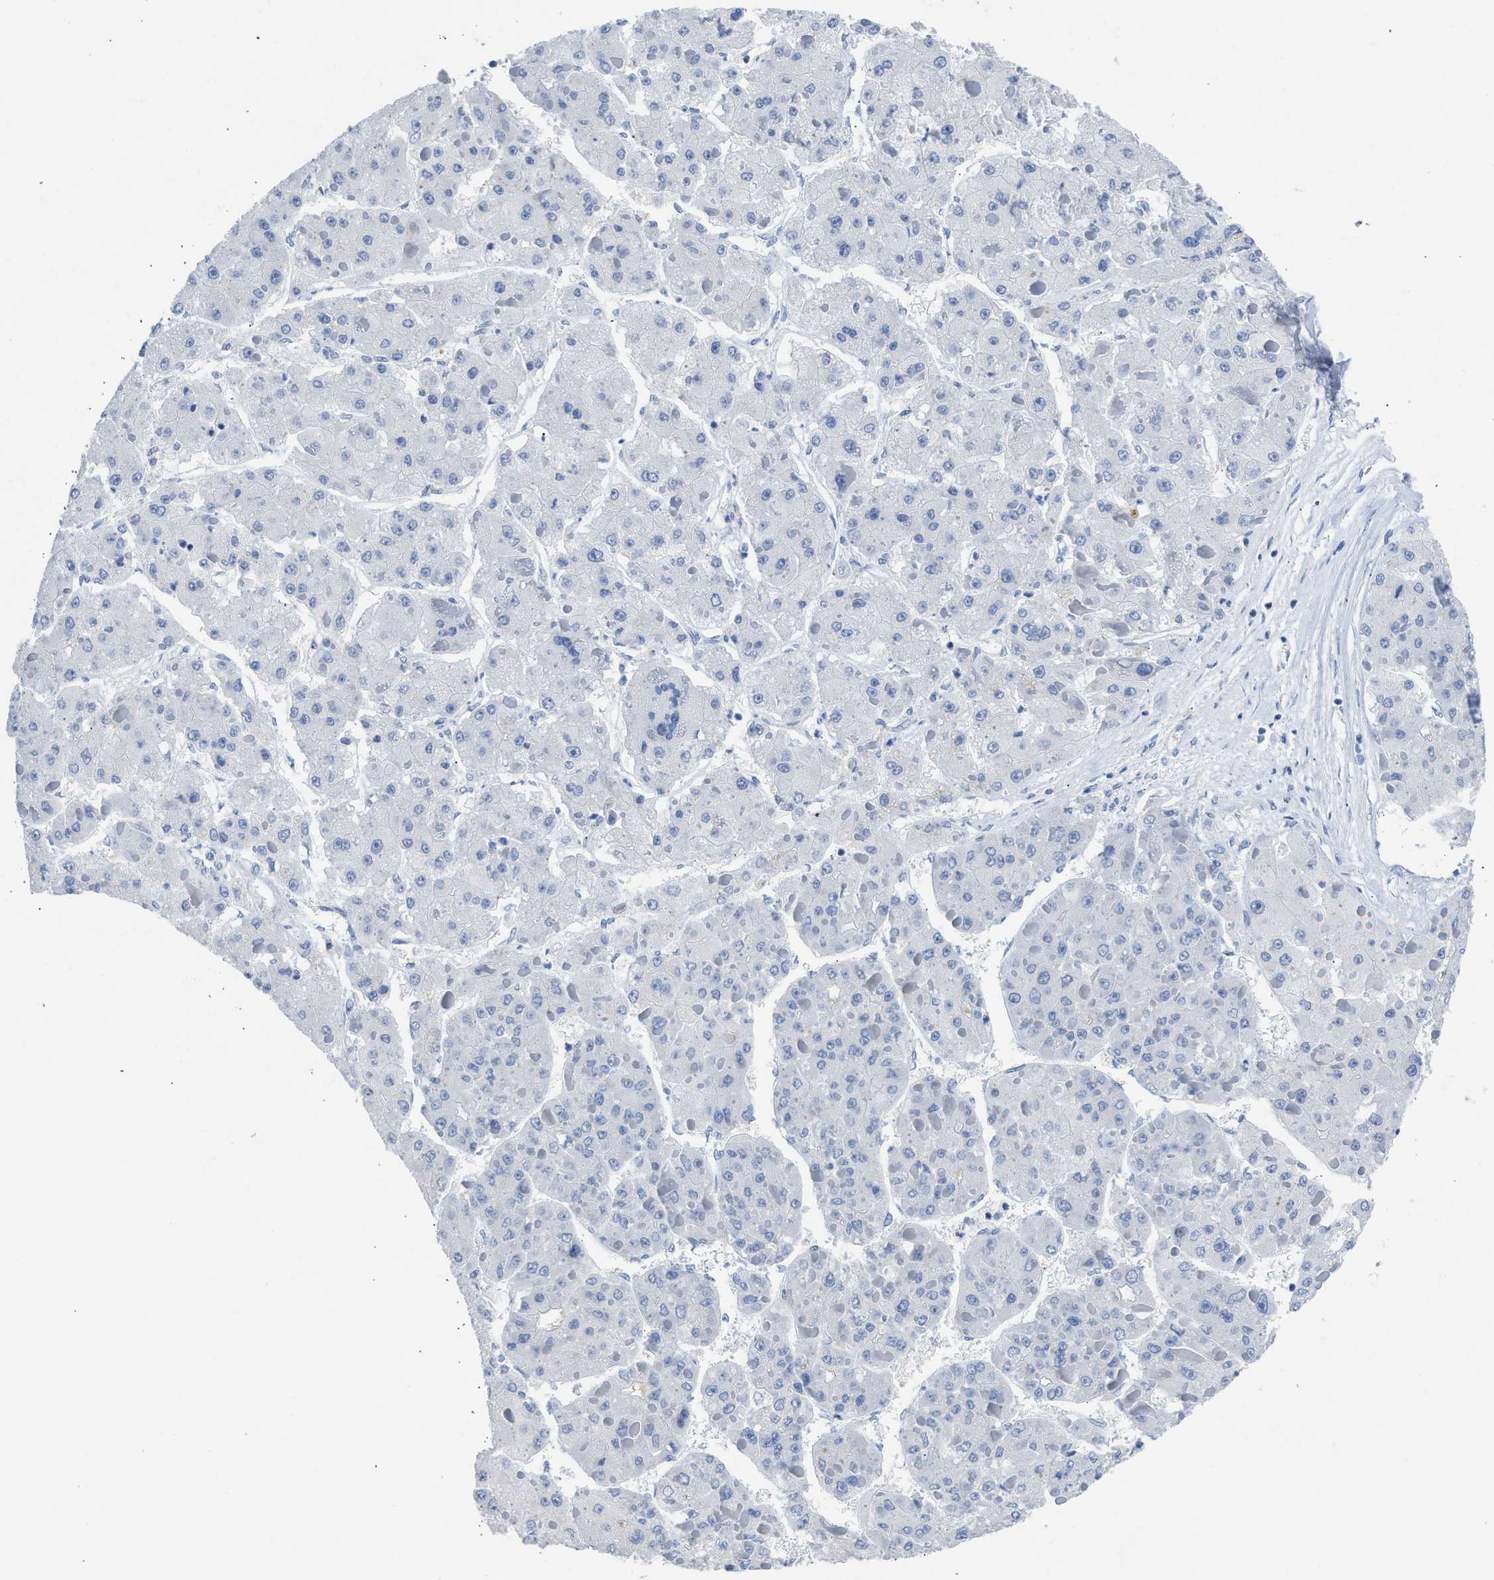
{"staining": {"intensity": "negative", "quantity": "none", "location": "none"}, "tissue": "liver cancer", "cell_type": "Tumor cells", "image_type": "cancer", "snomed": [{"axis": "morphology", "description": "Carcinoma, Hepatocellular, NOS"}, {"axis": "topography", "description": "Liver"}], "caption": "Immunohistochemistry micrograph of hepatocellular carcinoma (liver) stained for a protein (brown), which reveals no expression in tumor cells. The staining is performed using DAB brown chromogen with nuclei counter-stained in using hematoxylin.", "gene": "LEF1", "patient": {"sex": "female", "age": 73}}